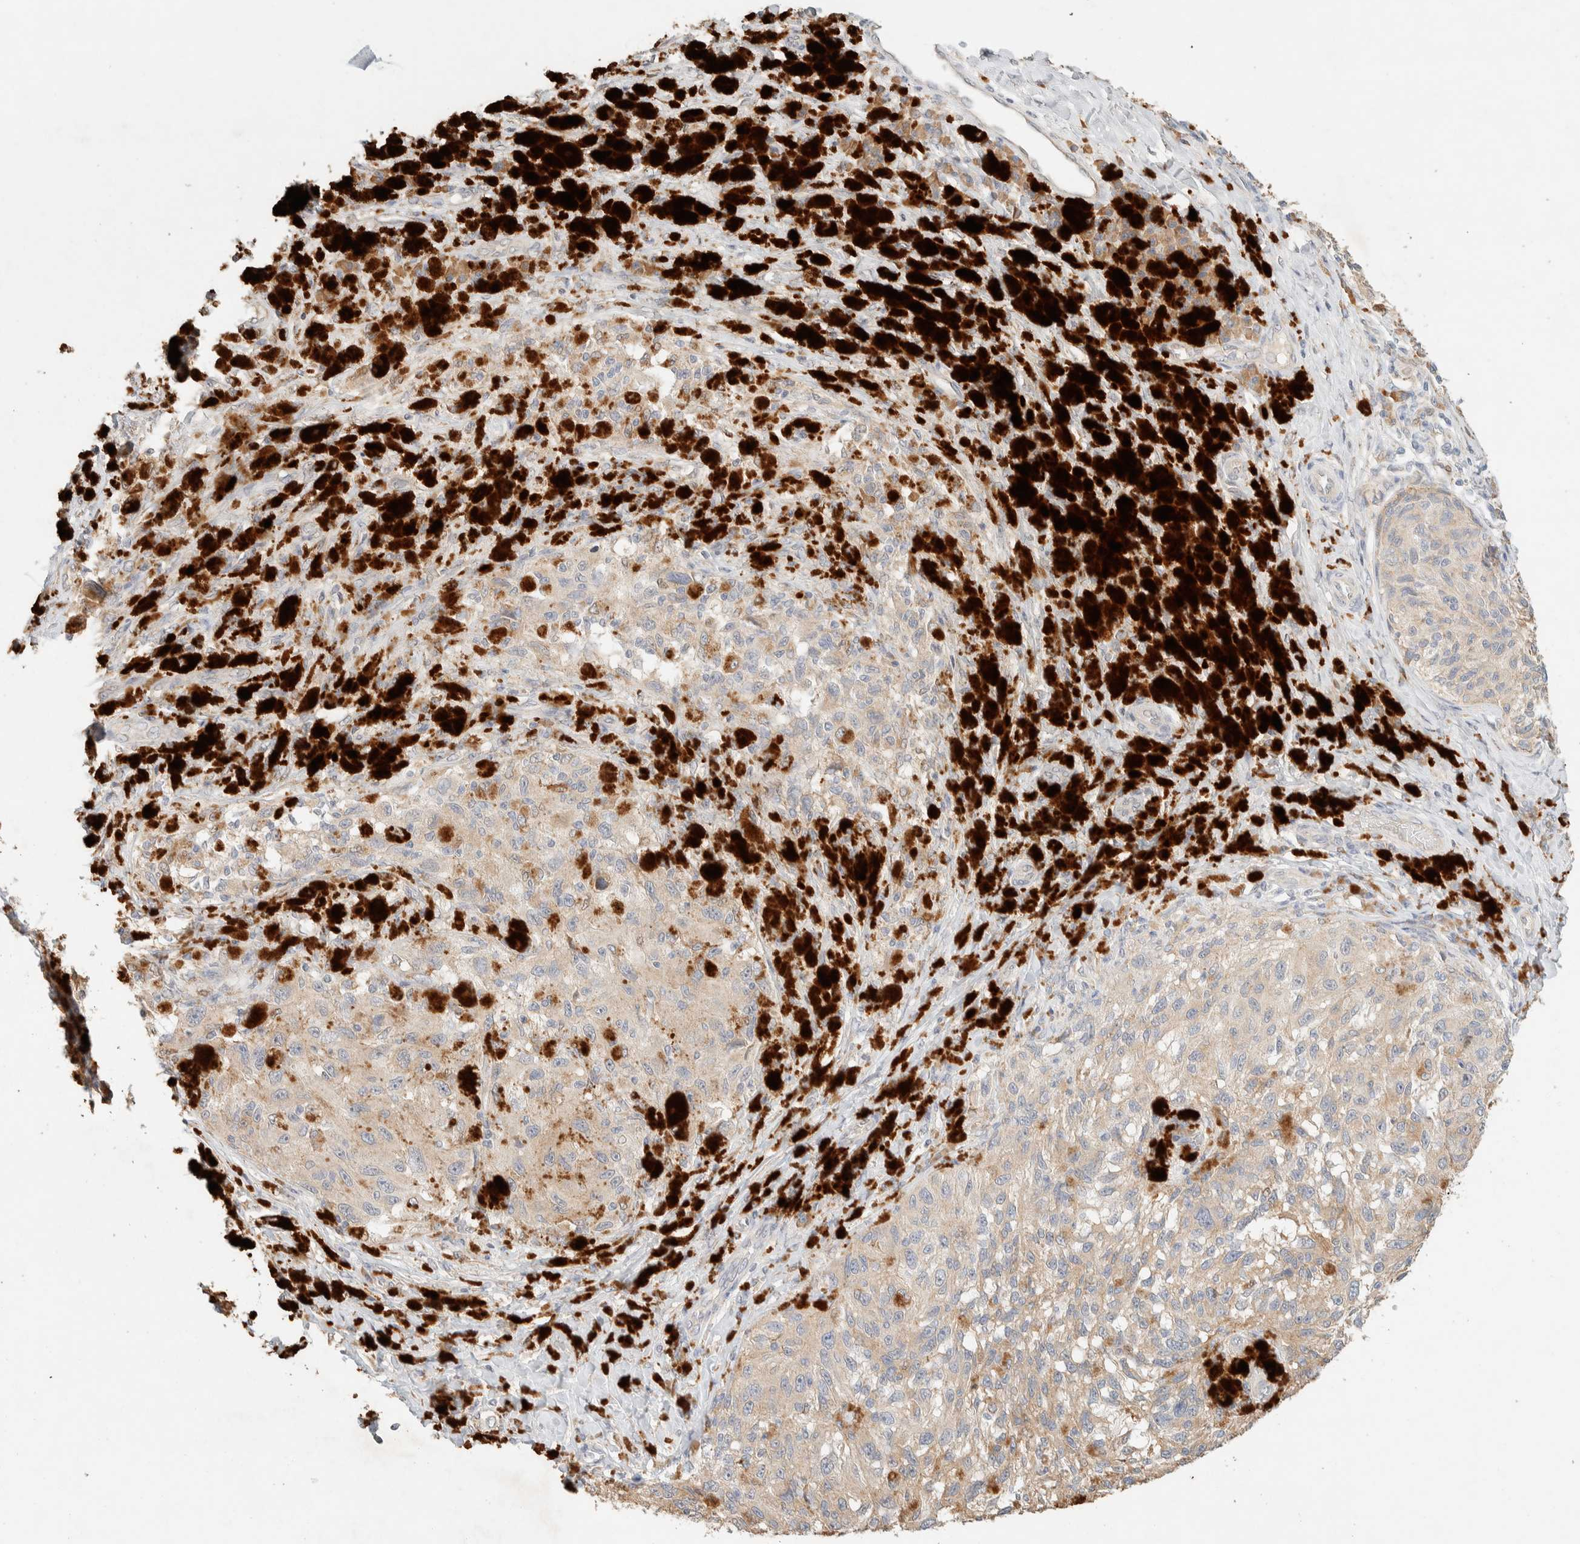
{"staining": {"intensity": "weak", "quantity": "25%-75%", "location": "cytoplasmic/membranous"}, "tissue": "melanoma", "cell_type": "Tumor cells", "image_type": "cancer", "snomed": [{"axis": "morphology", "description": "Malignant melanoma, NOS"}, {"axis": "topography", "description": "Skin"}], "caption": "The histopathology image reveals staining of melanoma, revealing weak cytoplasmic/membranous protein staining (brown color) within tumor cells.", "gene": "TTC3", "patient": {"sex": "female", "age": 73}}